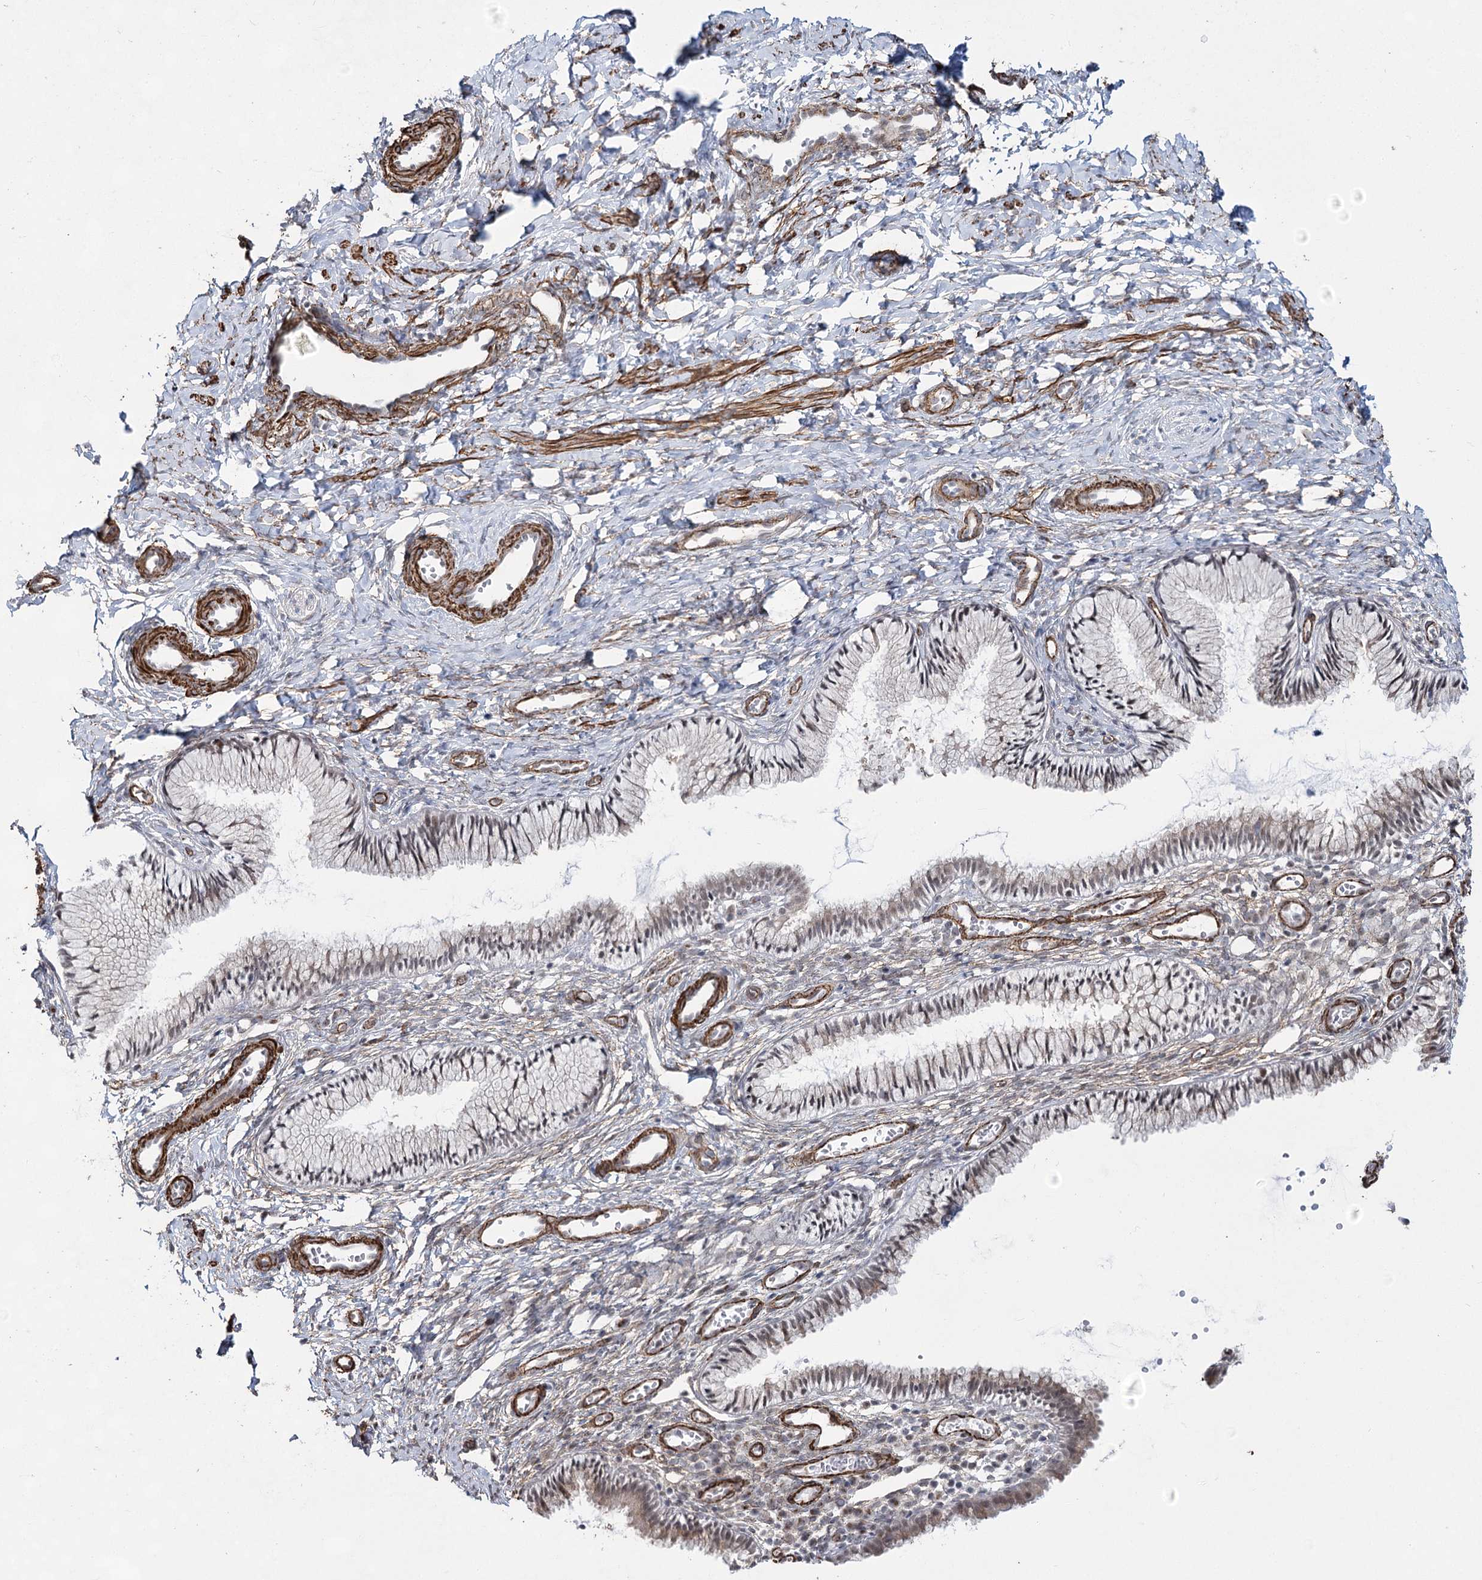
{"staining": {"intensity": "weak", "quantity": "<25%", "location": "nuclear"}, "tissue": "cervix", "cell_type": "Glandular cells", "image_type": "normal", "snomed": [{"axis": "morphology", "description": "Normal tissue, NOS"}, {"axis": "topography", "description": "Cervix"}], "caption": "Human cervix stained for a protein using immunohistochemistry (IHC) exhibits no positivity in glandular cells.", "gene": "CWF19L1", "patient": {"sex": "female", "age": 27}}